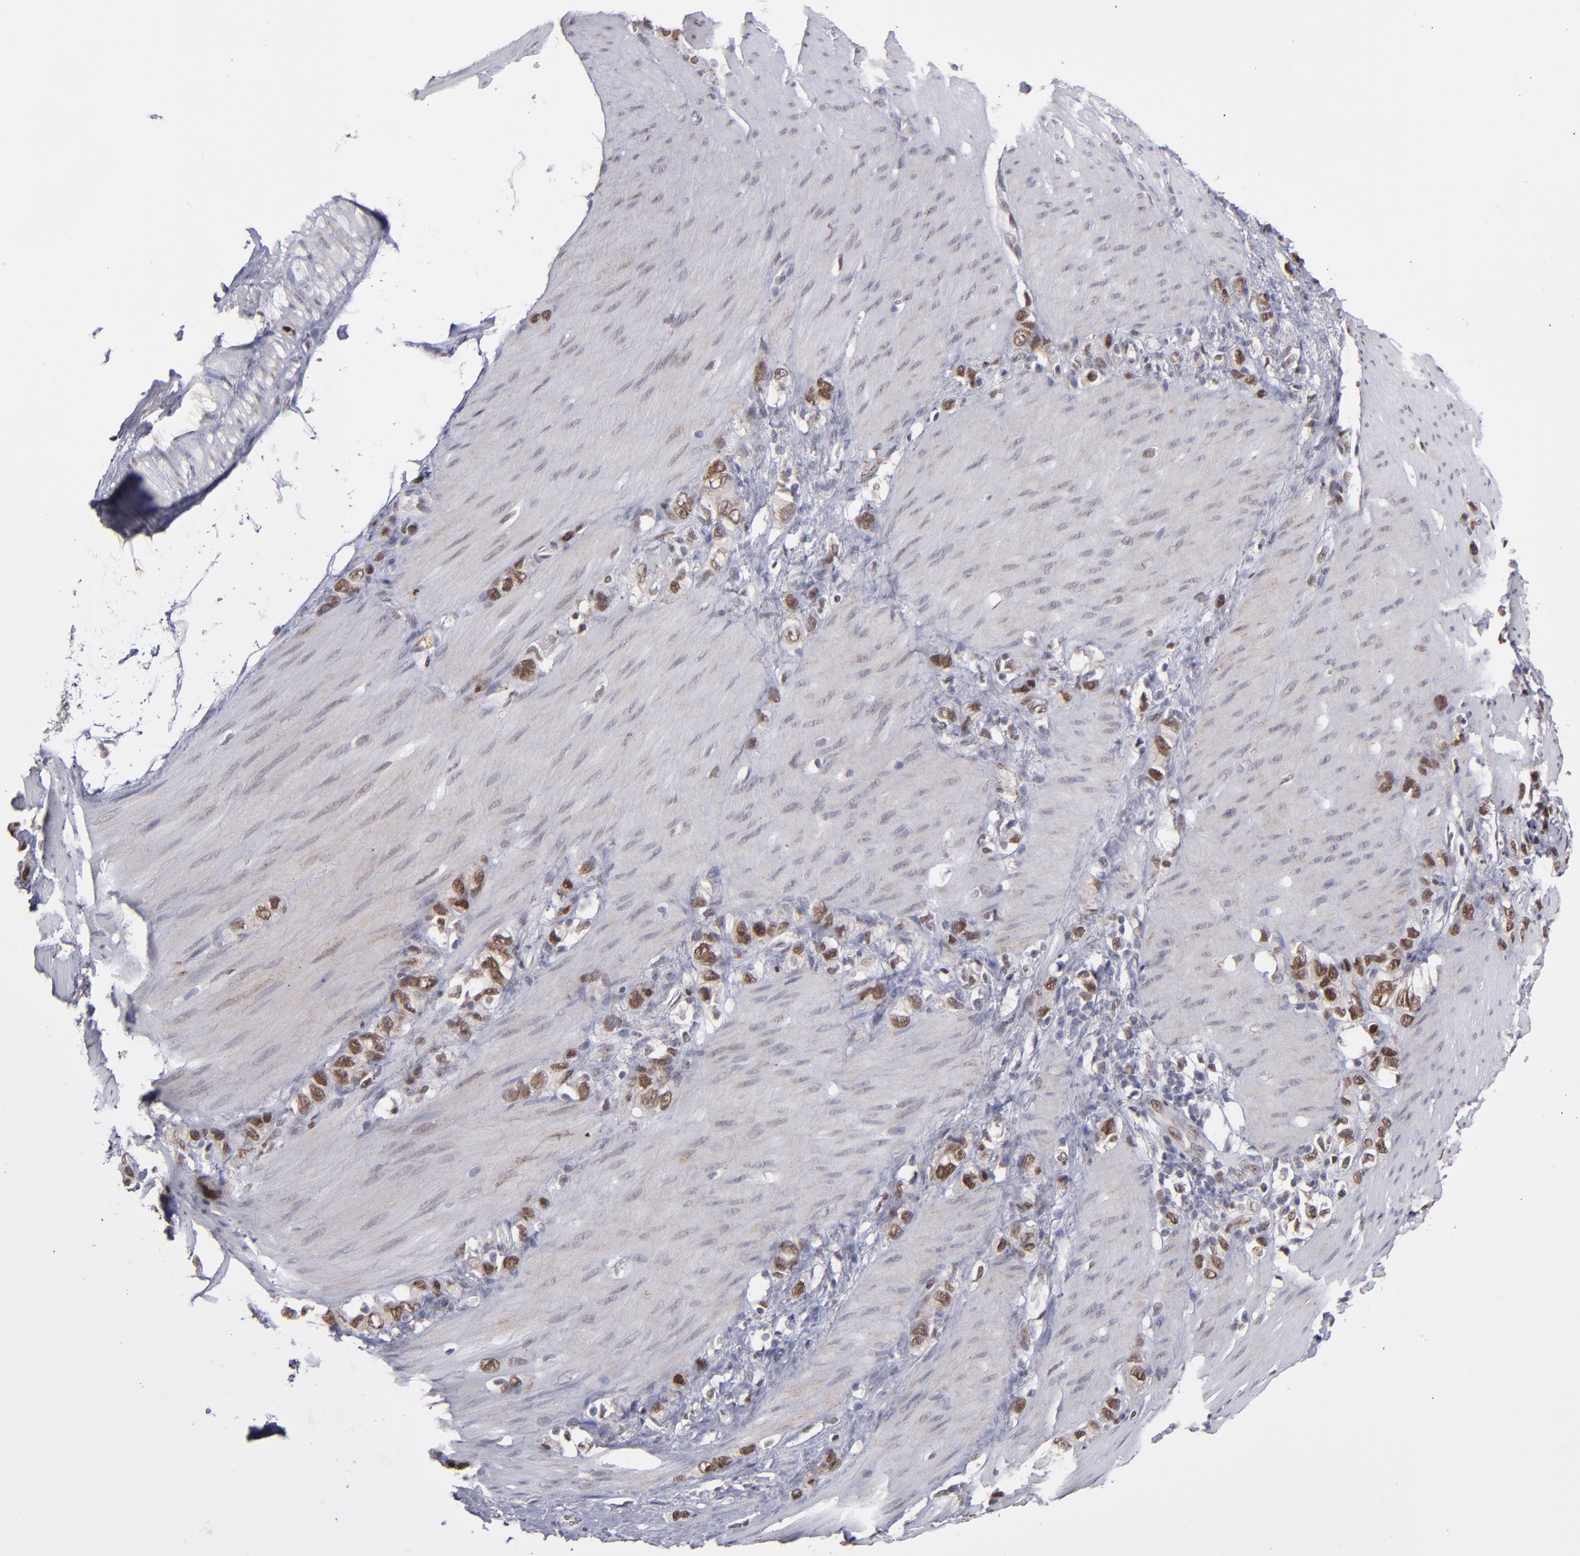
{"staining": {"intensity": "moderate", "quantity": "25%-75%", "location": "nuclear"}, "tissue": "stomach cancer", "cell_type": "Tumor cells", "image_type": "cancer", "snomed": [{"axis": "morphology", "description": "Normal tissue, NOS"}, {"axis": "morphology", "description": "Adenocarcinoma, NOS"}, {"axis": "morphology", "description": "Adenocarcinoma, High grade"}, {"axis": "topography", "description": "Stomach, upper"}, {"axis": "topography", "description": "Stomach"}], "caption": "Stomach cancer stained with DAB (3,3'-diaminobenzidine) IHC exhibits medium levels of moderate nuclear positivity in about 25%-75% of tumor cells. (Brightfield microscopy of DAB IHC at high magnification).", "gene": "RREB1", "patient": {"sex": "female", "age": 65}}